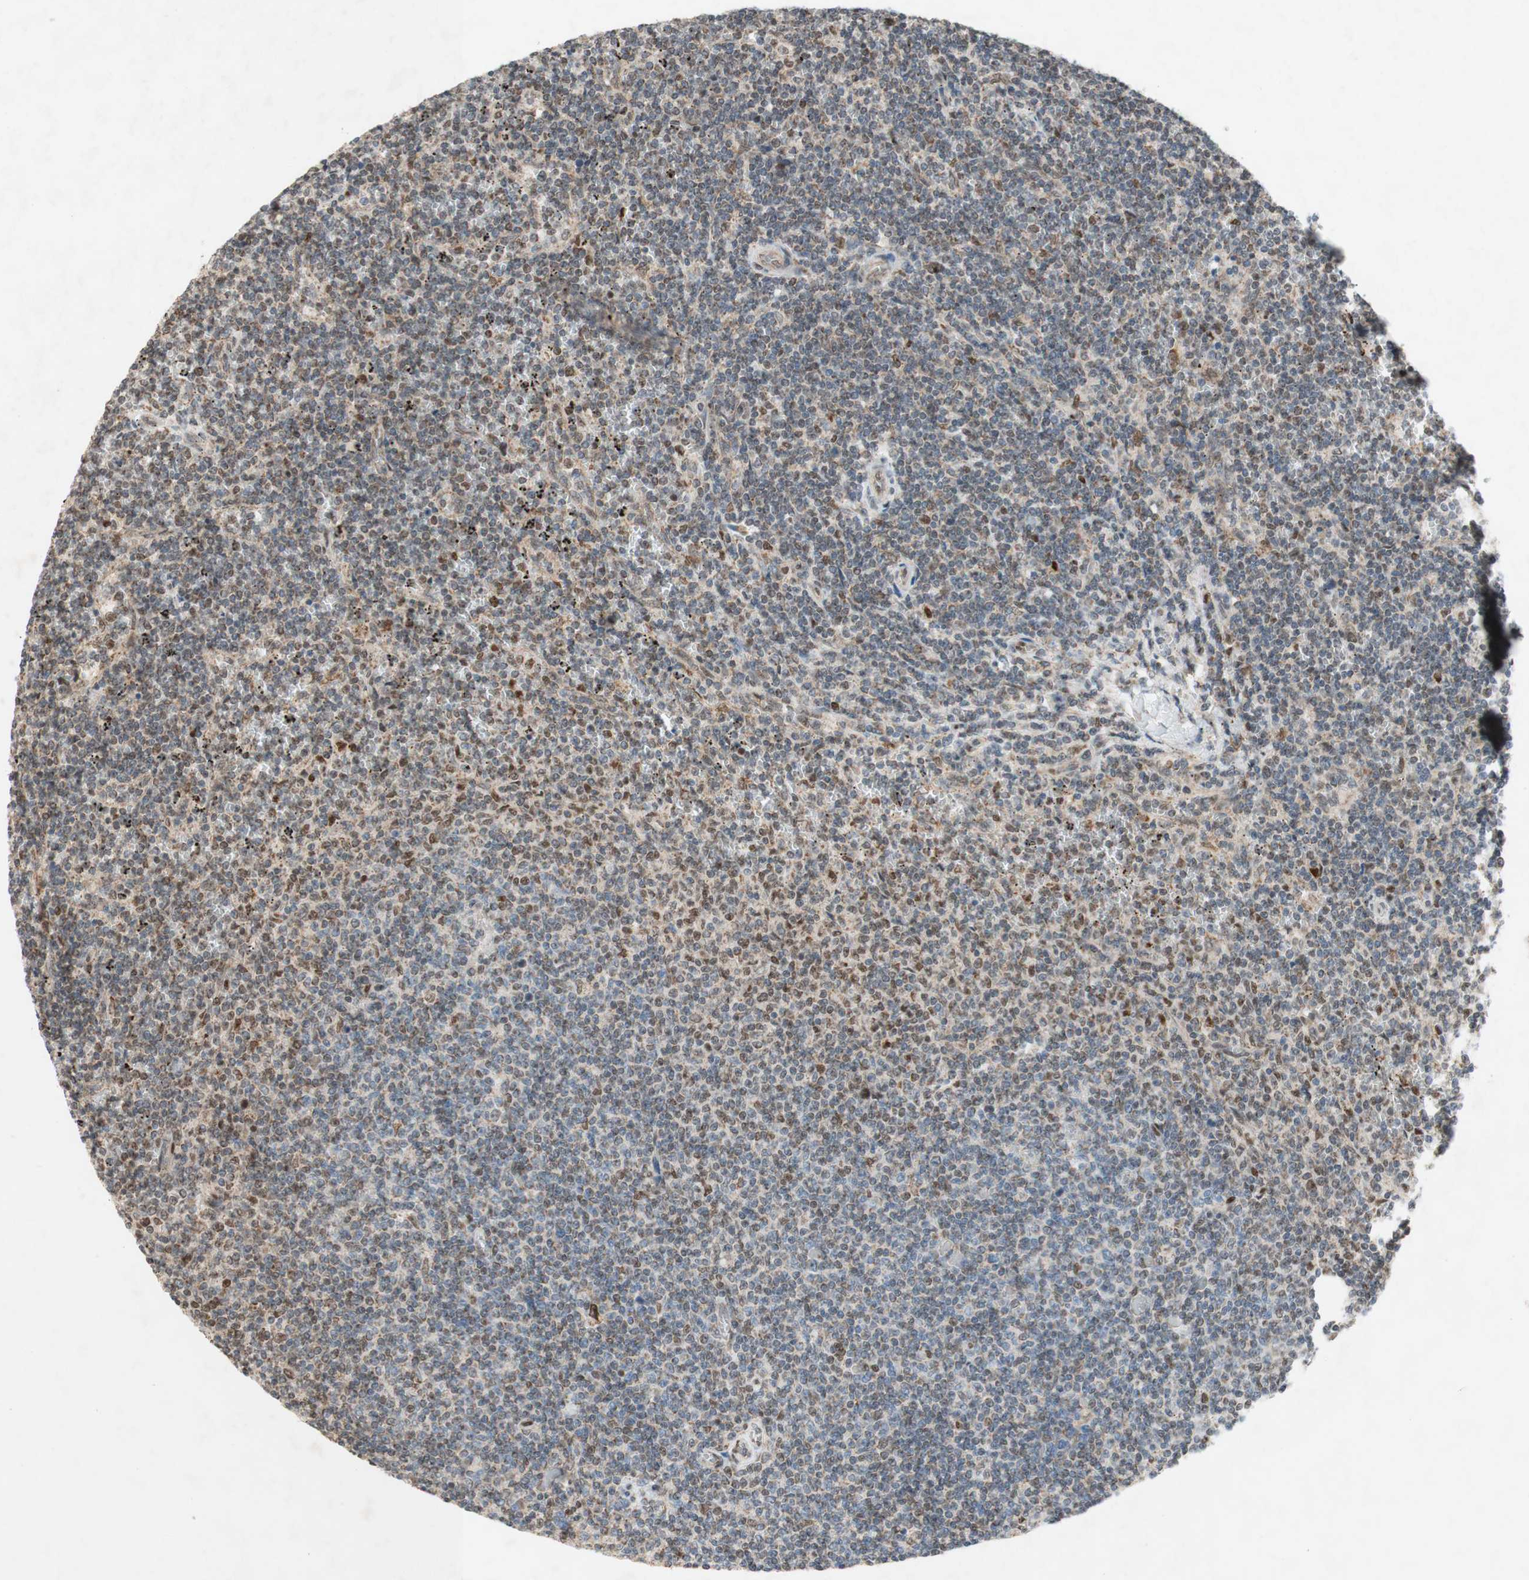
{"staining": {"intensity": "negative", "quantity": "none", "location": "none"}, "tissue": "lymphoma", "cell_type": "Tumor cells", "image_type": "cancer", "snomed": [{"axis": "morphology", "description": "Malignant lymphoma, non-Hodgkin's type, Low grade"}, {"axis": "topography", "description": "Spleen"}], "caption": "An IHC image of malignant lymphoma, non-Hodgkin's type (low-grade) is shown. There is no staining in tumor cells of malignant lymphoma, non-Hodgkin's type (low-grade).", "gene": "DNMT3A", "patient": {"sex": "female", "age": 50}}